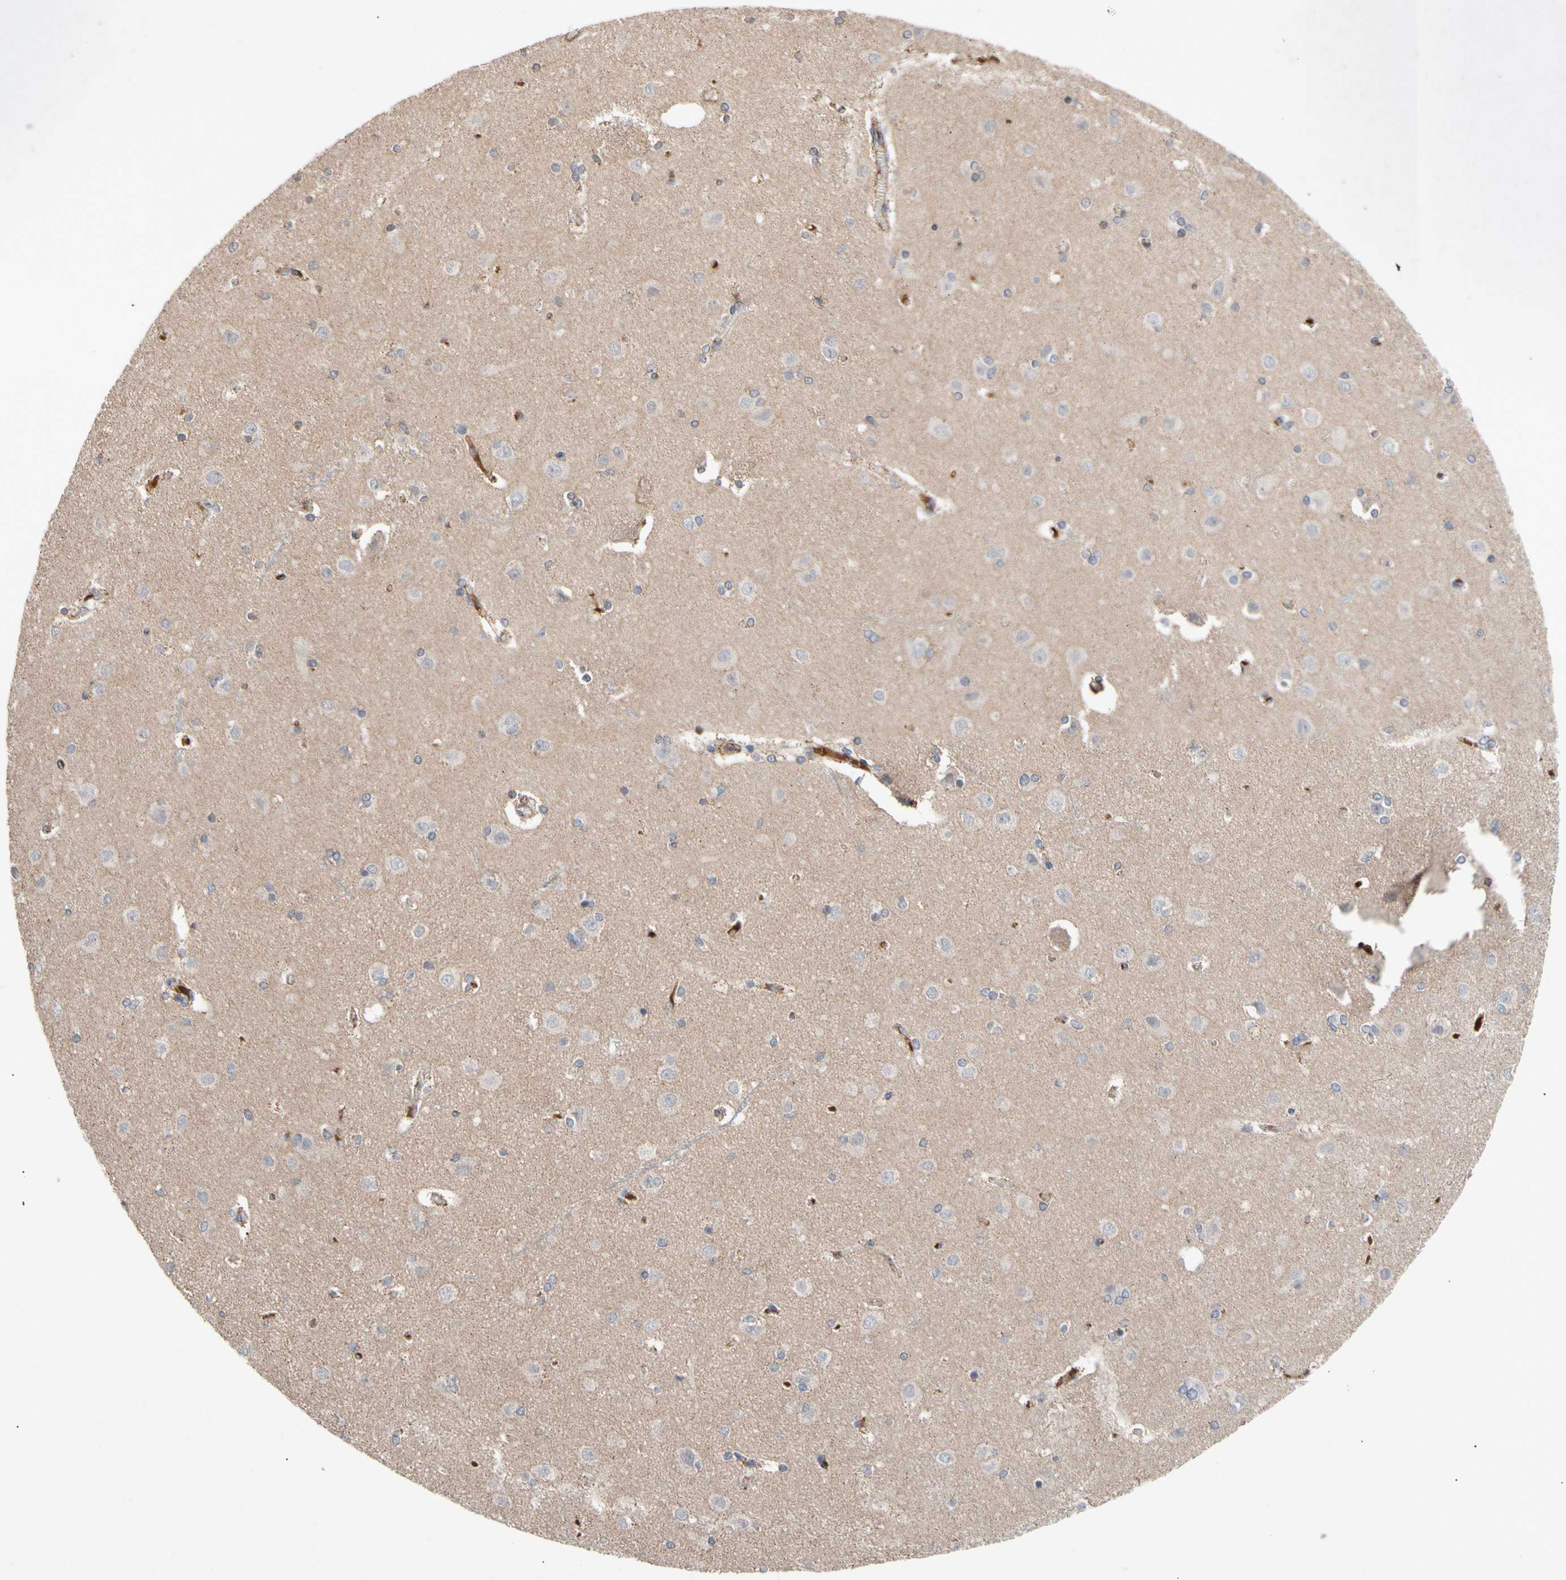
{"staining": {"intensity": "negative", "quantity": "none", "location": "none"}, "tissue": "cerebral cortex", "cell_type": "Endothelial cells", "image_type": "normal", "snomed": [{"axis": "morphology", "description": "Normal tissue, NOS"}, {"axis": "topography", "description": "Cerebral cortex"}], "caption": "This is a image of immunohistochemistry (IHC) staining of benign cerebral cortex, which shows no positivity in endothelial cells.", "gene": "NECTIN3", "patient": {"sex": "female", "age": 54}}